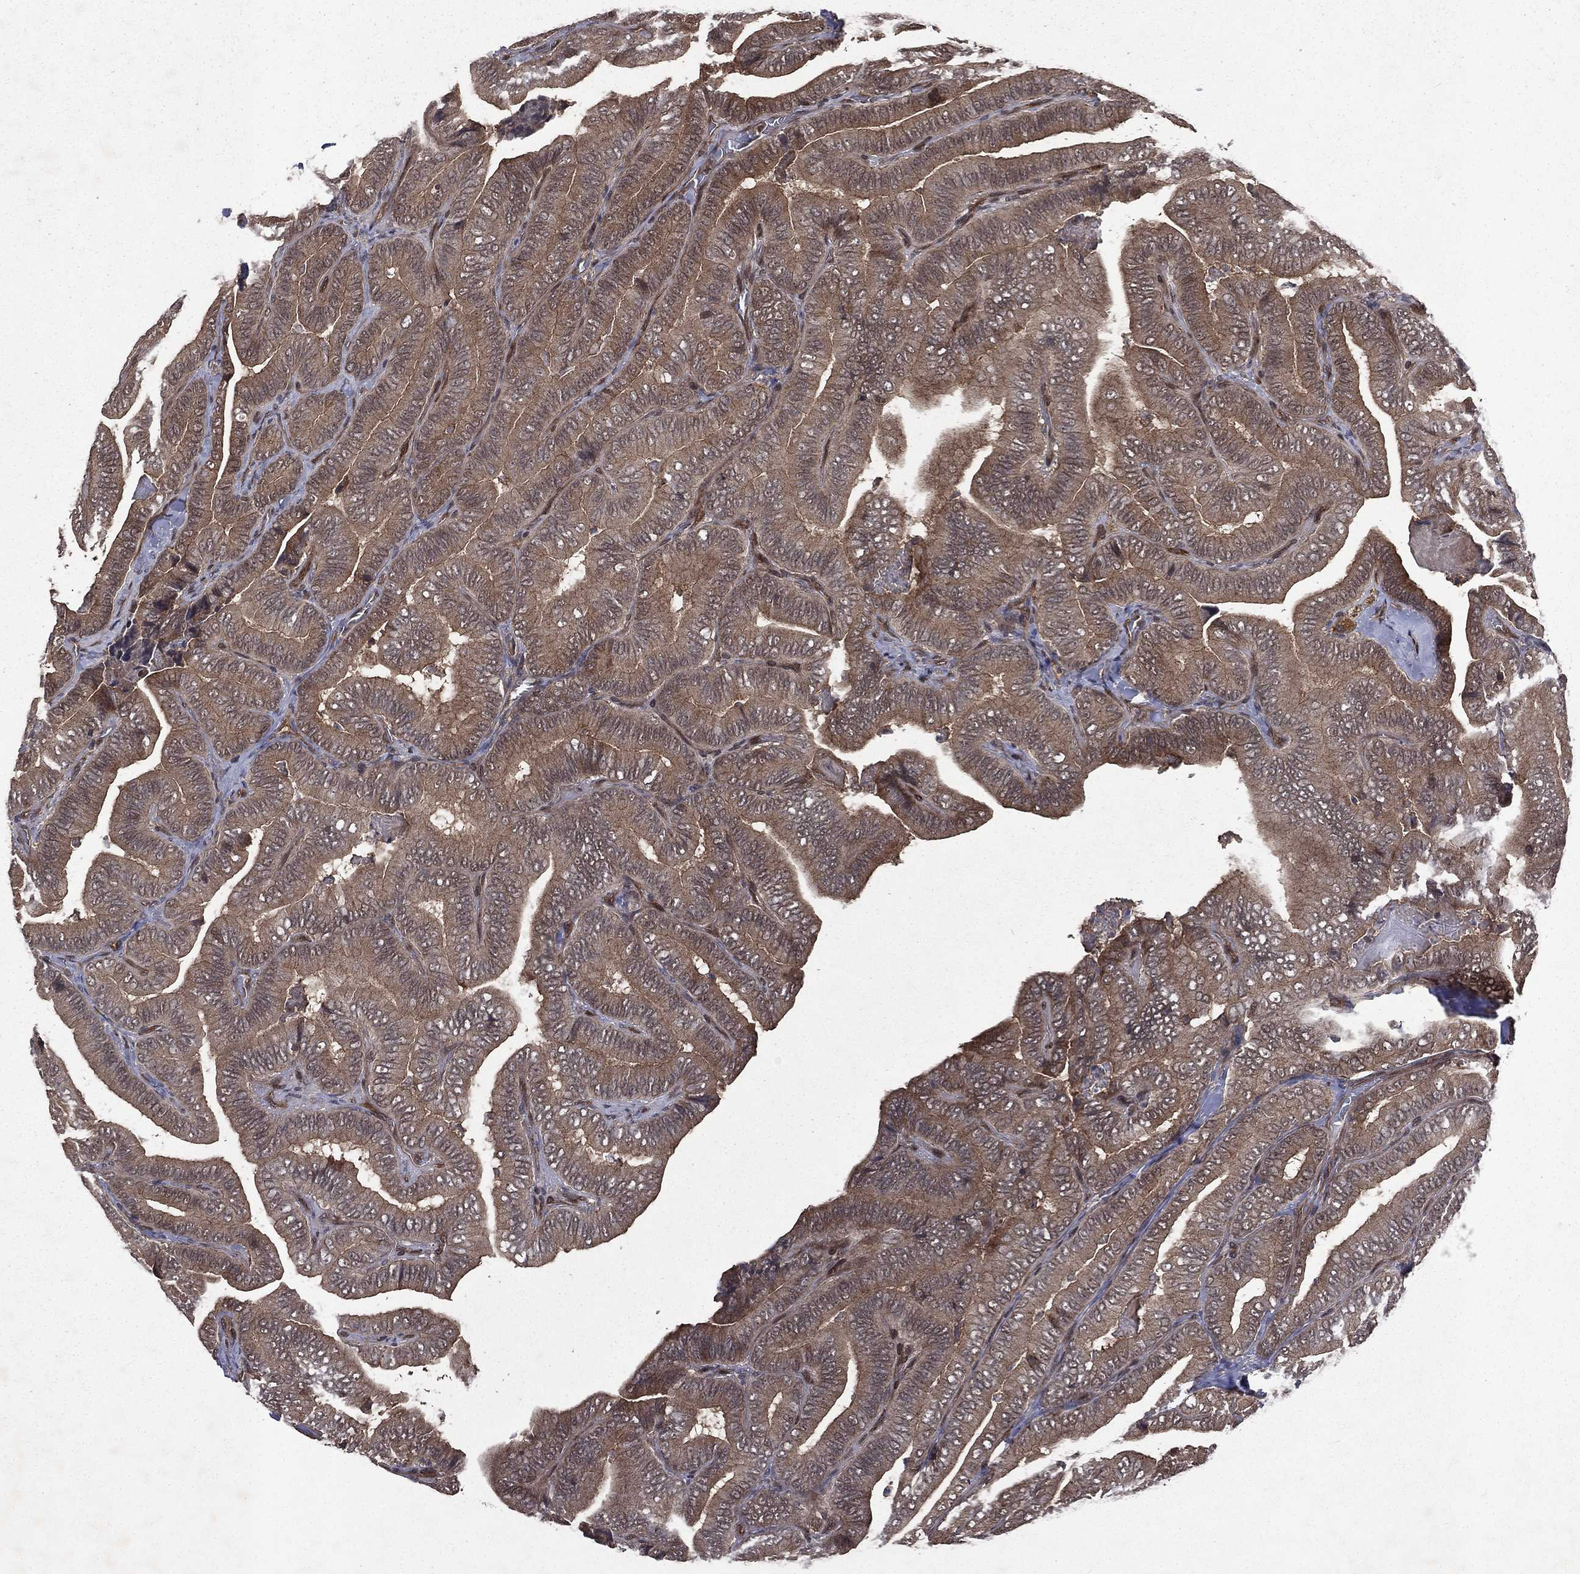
{"staining": {"intensity": "weak", "quantity": ">75%", "location": "cytoplasmic/membranous"}, "tissue": "thyroid cancer", "cell_type": "Tumor cells", "image_type": "cancer", "snomed": [{"axis": "morphology", "description": "Papillary adenocarcinoma, NOS"}, {"axis": "topography", "description": "Thyroid gland"}], "caption": "Papillary adenocarcinoma (thyroid) stained for a protein (brown) demonstrates weak cytoplasmic/membranous positive expression in about >75% of tumor cells.", "gene": "FGD1", "patient": {"sex": "male", "age": 61}}